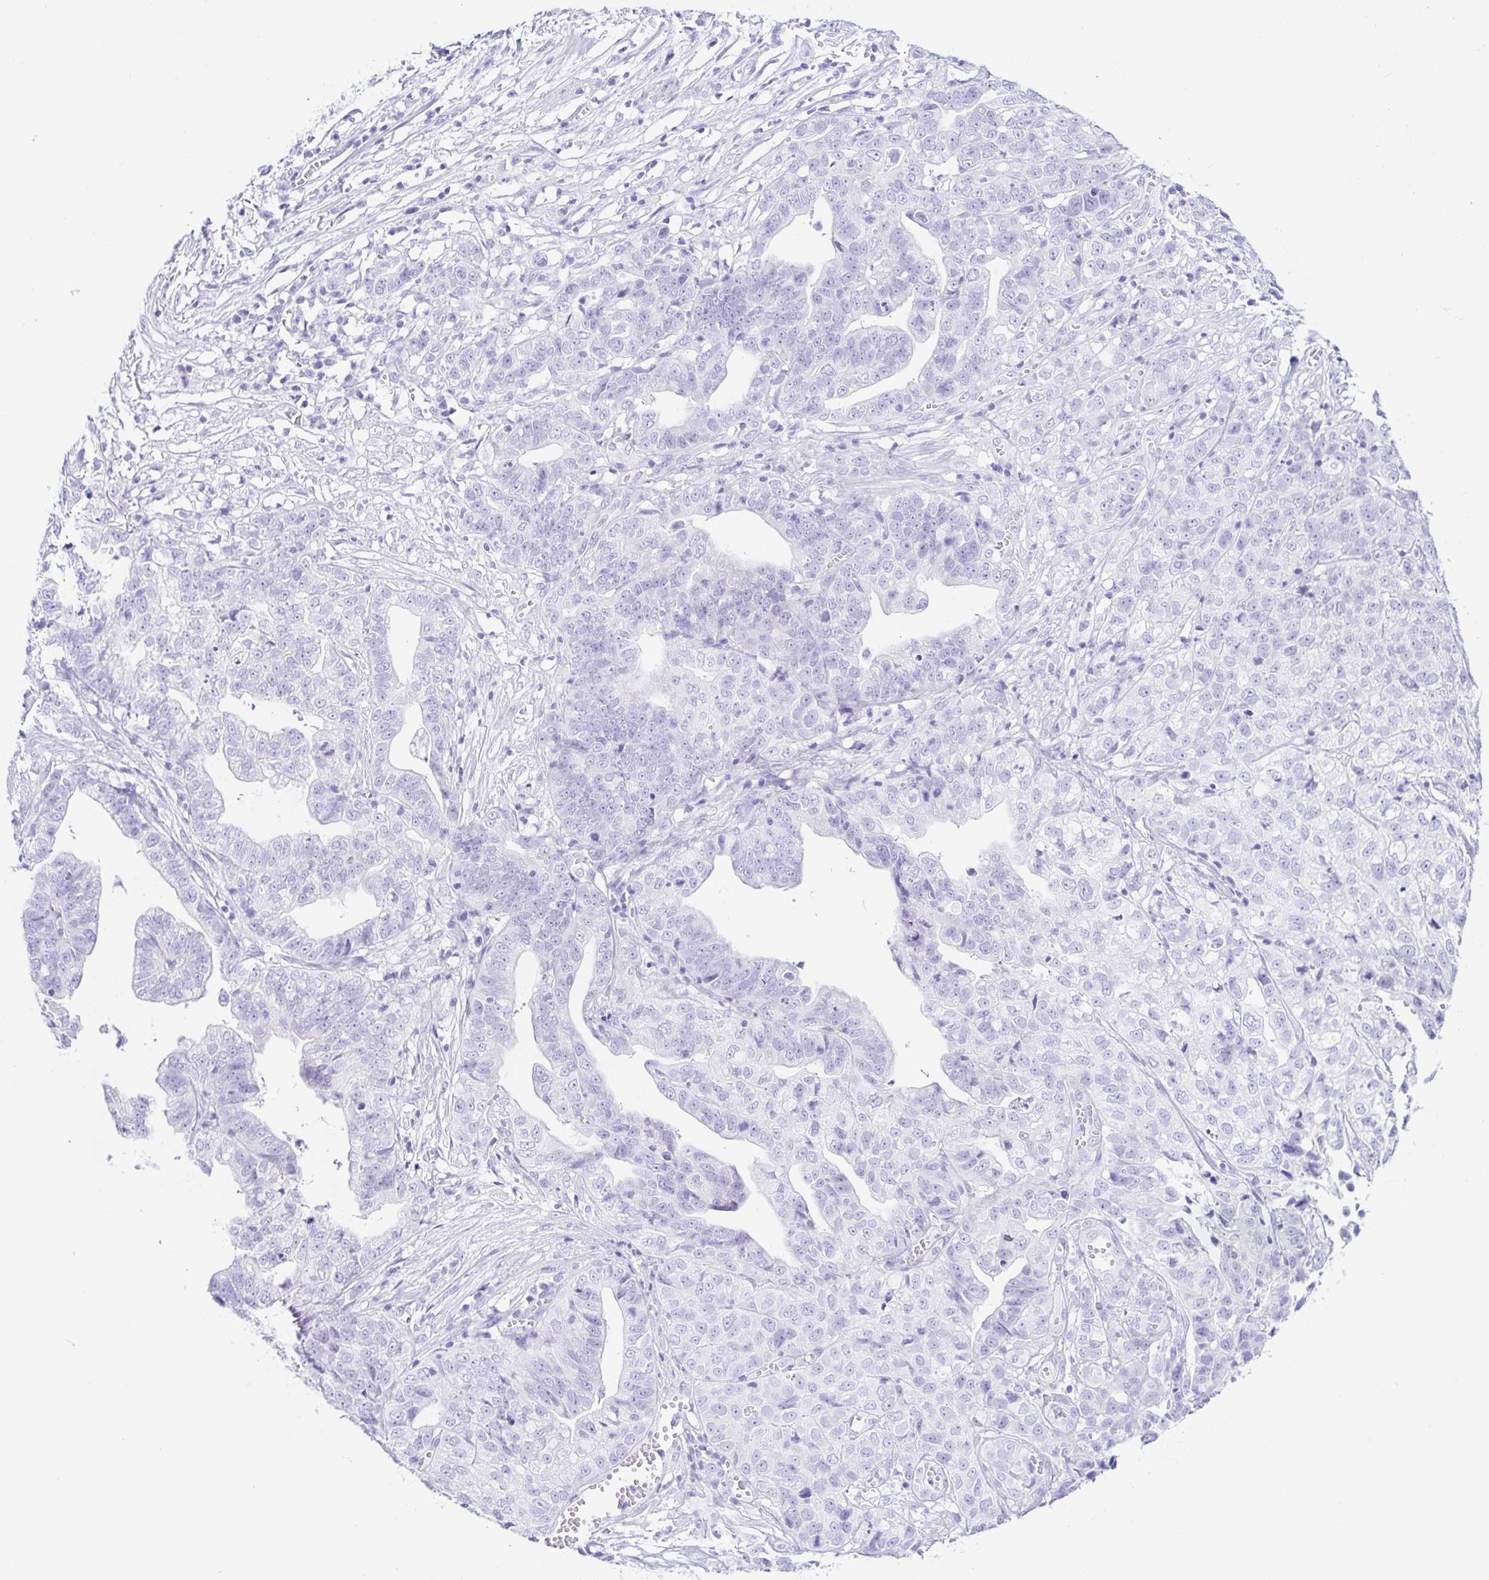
{"staining": {"intensity": "negative", "quantity": "none", "location": "none"}, "tissue": "stomach cancer", "cell_type": "Tumor cells", "image_type": "cancer", "snomed": [{"axis": "morphology", "description": "Adenocarcinoma, NOS"}, {"axis": "topography", "description": "Stomach, upper"}], "caption": "High magnification brightfield microscopy of stomach adenocarcinoma stained with DAB (brown) and counterstained with hematoxylin (blue): tumor cells show no significant positivity.", "gene": "PAX8", "patient": {"sex": "female", "age": 67}}